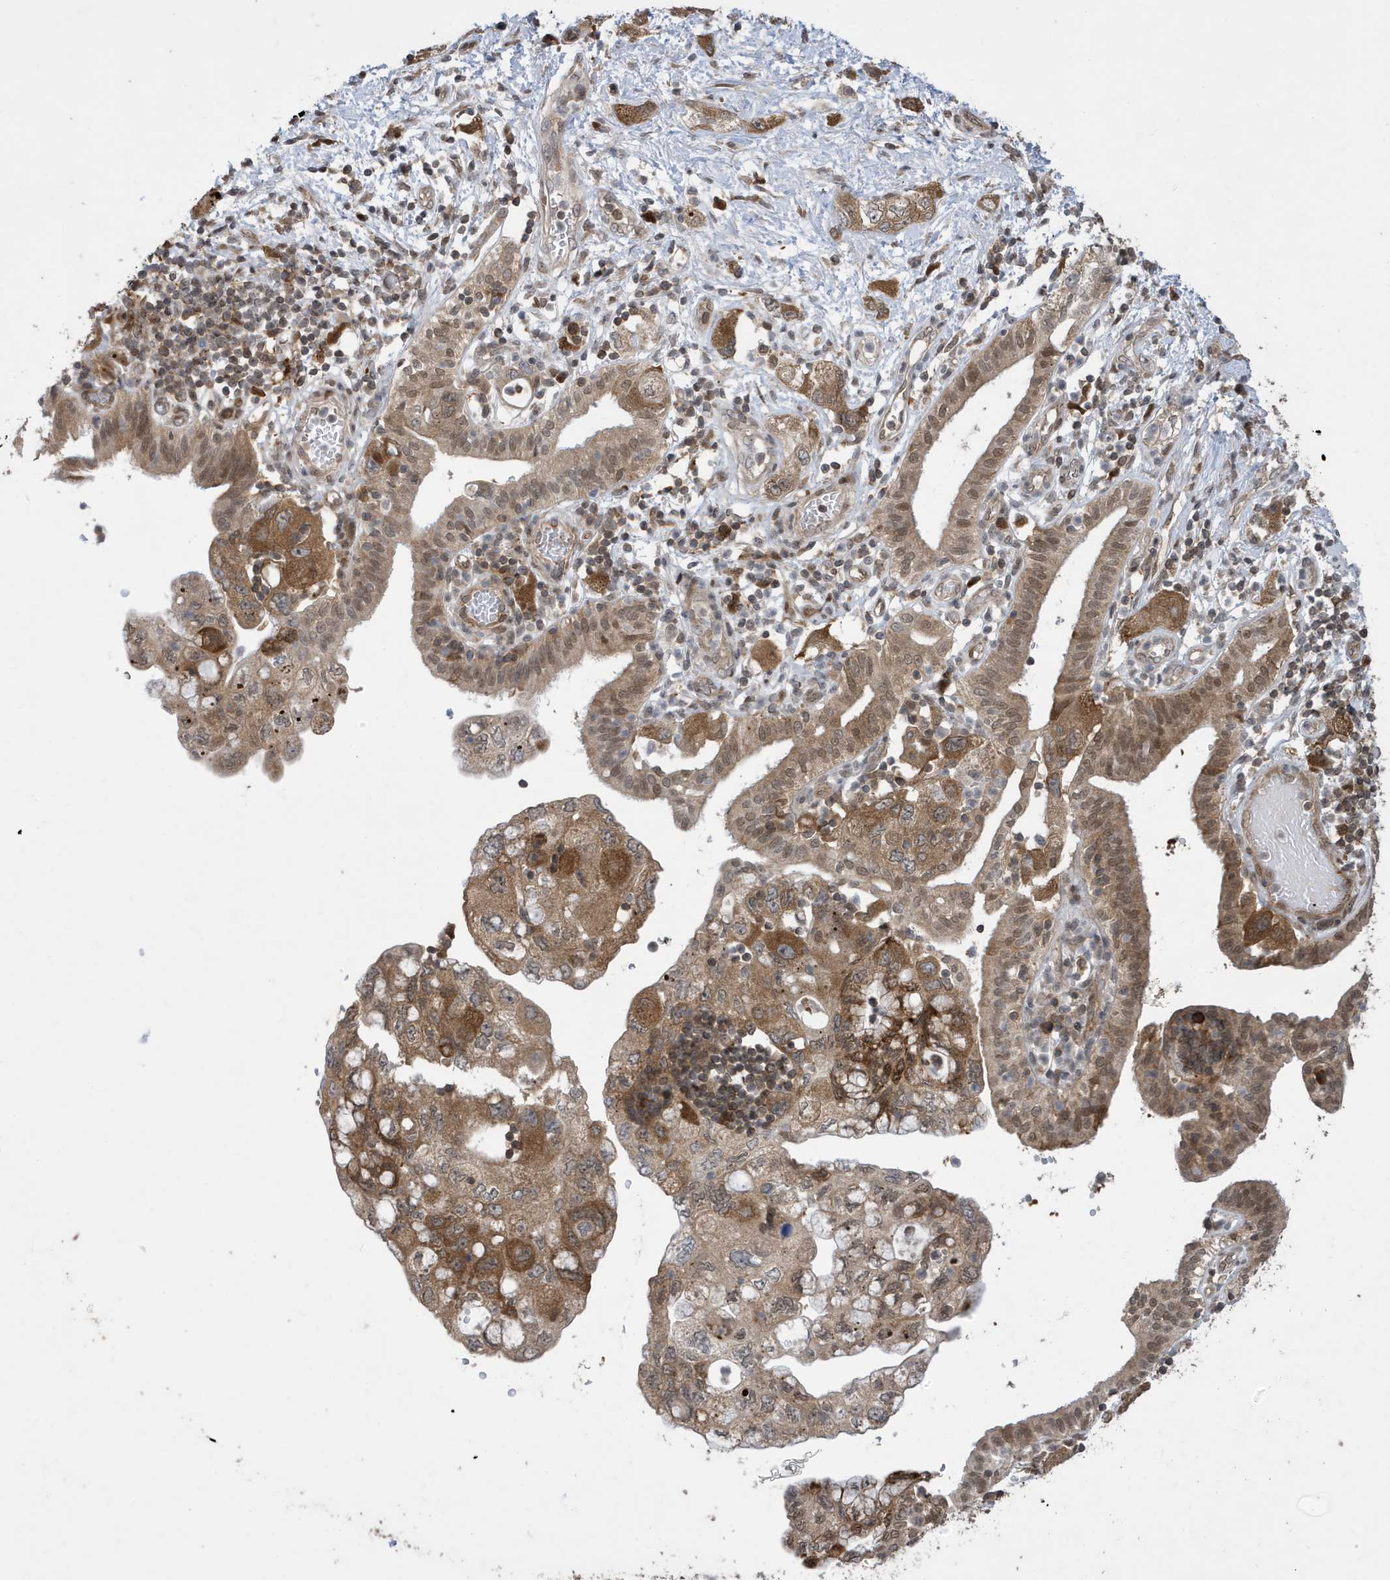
{"staining": {"intensity": "moderate", "quantity": "25%-75%", "location": "cytoplasmic/membranous,nuclear"}, "tissue": "pancreatic cancer", "cell_type": "Tumor cells", "image_type": "cancer", "snomed": [{"axis": "morphology", "description": "Adenocarcinoma, NOS"}, {"axis": "topography", "description": "Pancreas"}], "caption": "IHC of human adenocarcinoma (pancreatic) shows medium levels of moderate cytoplasmic/membranous and nuclear positivity in approximately 25%-75% of tumor cells.", "gene": "UBQLN1", "patient": {"sex": "female", "age": 73}}